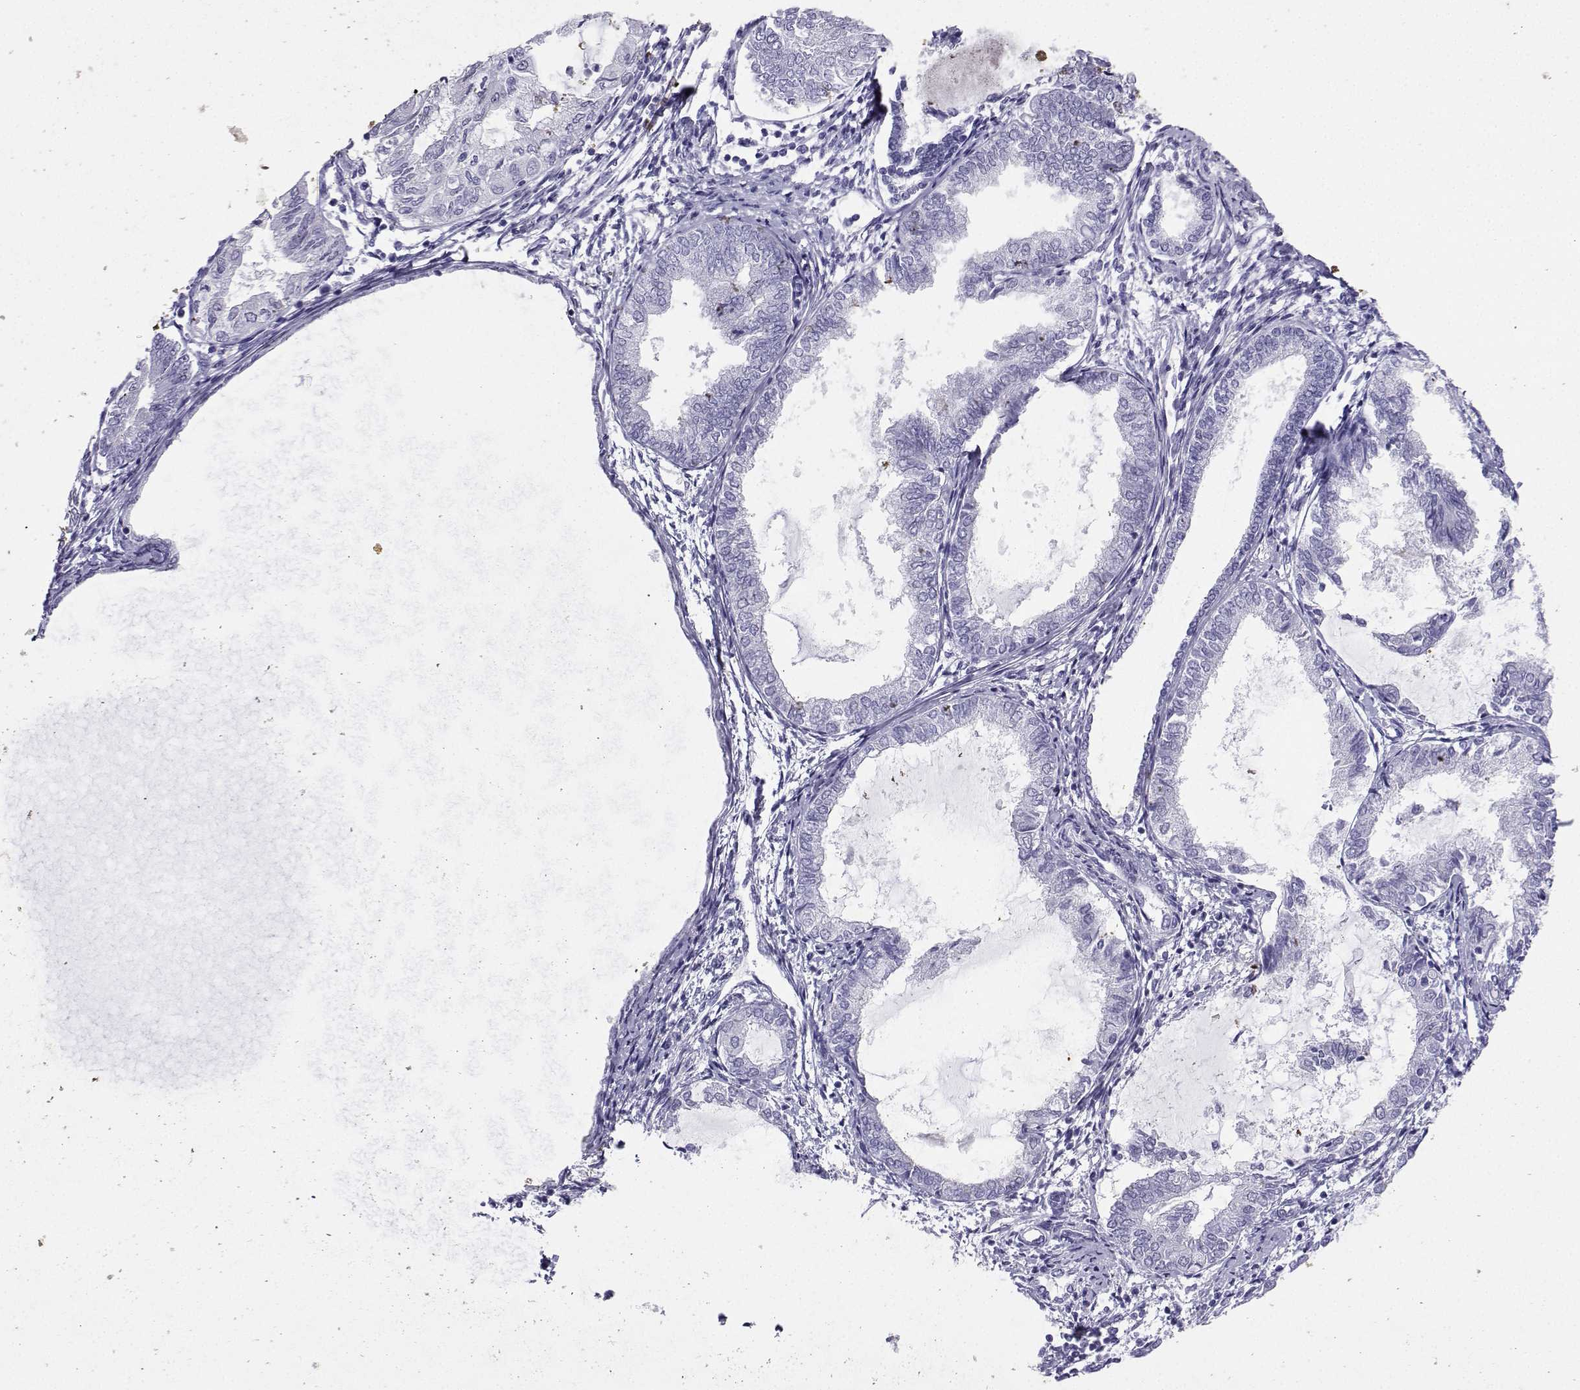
{"staining": {"intensity": "negative", "quantity": "none", "location": "none"}, "tissue": "endometrial cancer", "cell_type": "Tumor cells", "image_type": "cancer", "snomed": [{"axis": "morphology", "description": "Adenocarcinoma, NOS"}, {"axis": "topography", "description": "Endometrium"}], "caption": "High magnification brightfield microscopy of adenocarcinoma (endometrial) stained with DAB (3,3'-diaminobenzidine) (brown) and counterstained with hematoxylin (blue): tumor cells show no significant staining.", "gene": "LORICRIN", "patient": {"sex": "female", "age": 68}}